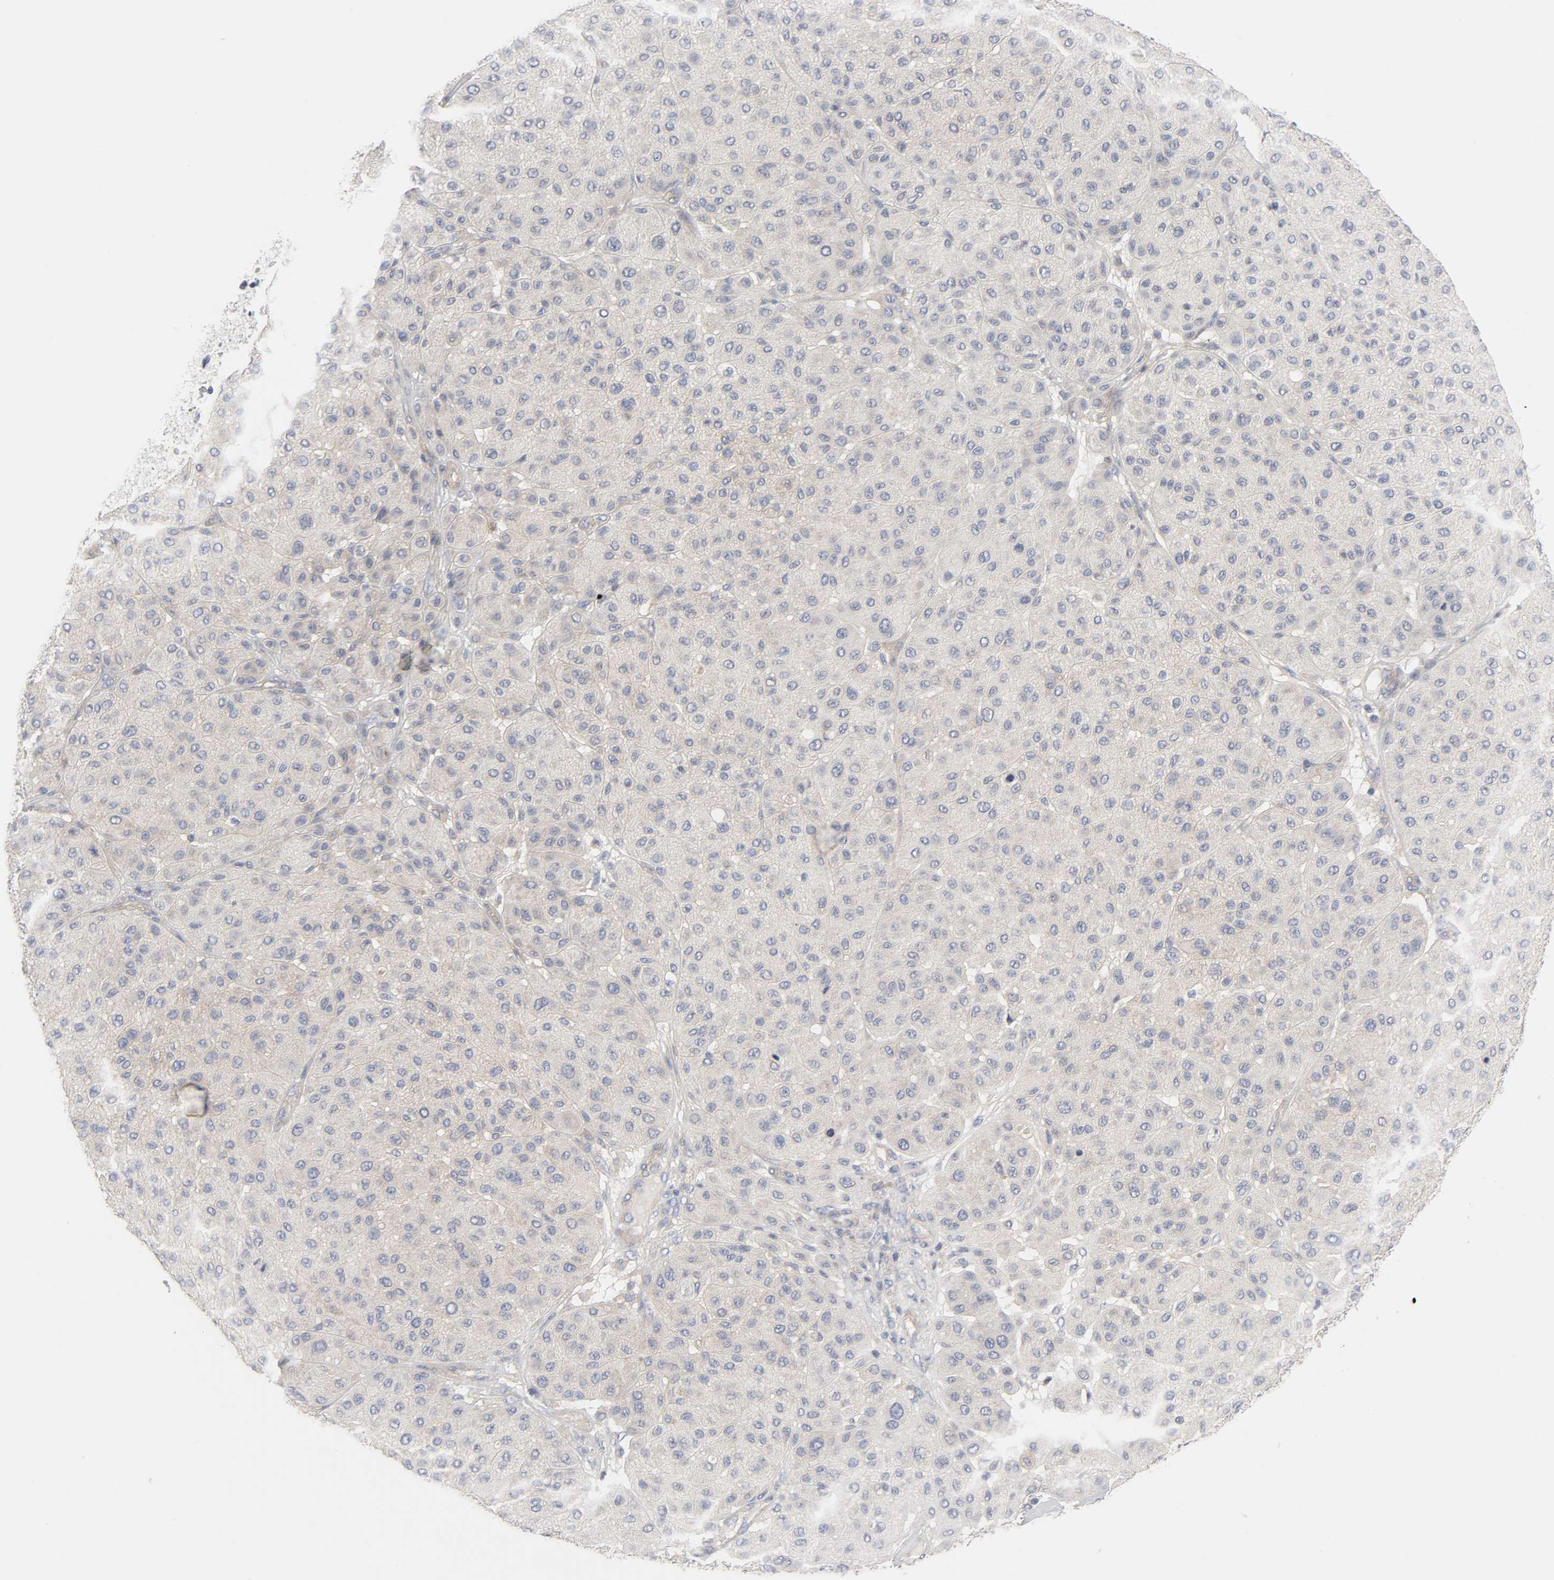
{"staining": {"intensity": "negative", "quantity": "none", "location": "none"}, "tissue": "melanoma", "cell_type": "Tumor cells", "image_type": "cancer", "snomed": [{"axis": "morphology", "description": "Normal tissue, NOS"}, {"axis": "morphology", "description": "Malignant melanoma, Metastatic site"}, {"axis": "topography", "description": "Skin"}], "caption": "This image is of malignant melanoma (metastatic site) stained with immunohistochemistry (IHC) to label a protein in brown with the nuclei are counter-stained blue. There is no positivity in tumor cells. The staining is performed using DAB brown chromogen with nuclei counter-stained in using hematoxylin.", "gene": "ROCK1", "patient": {"sex": "male", "age": 41}}